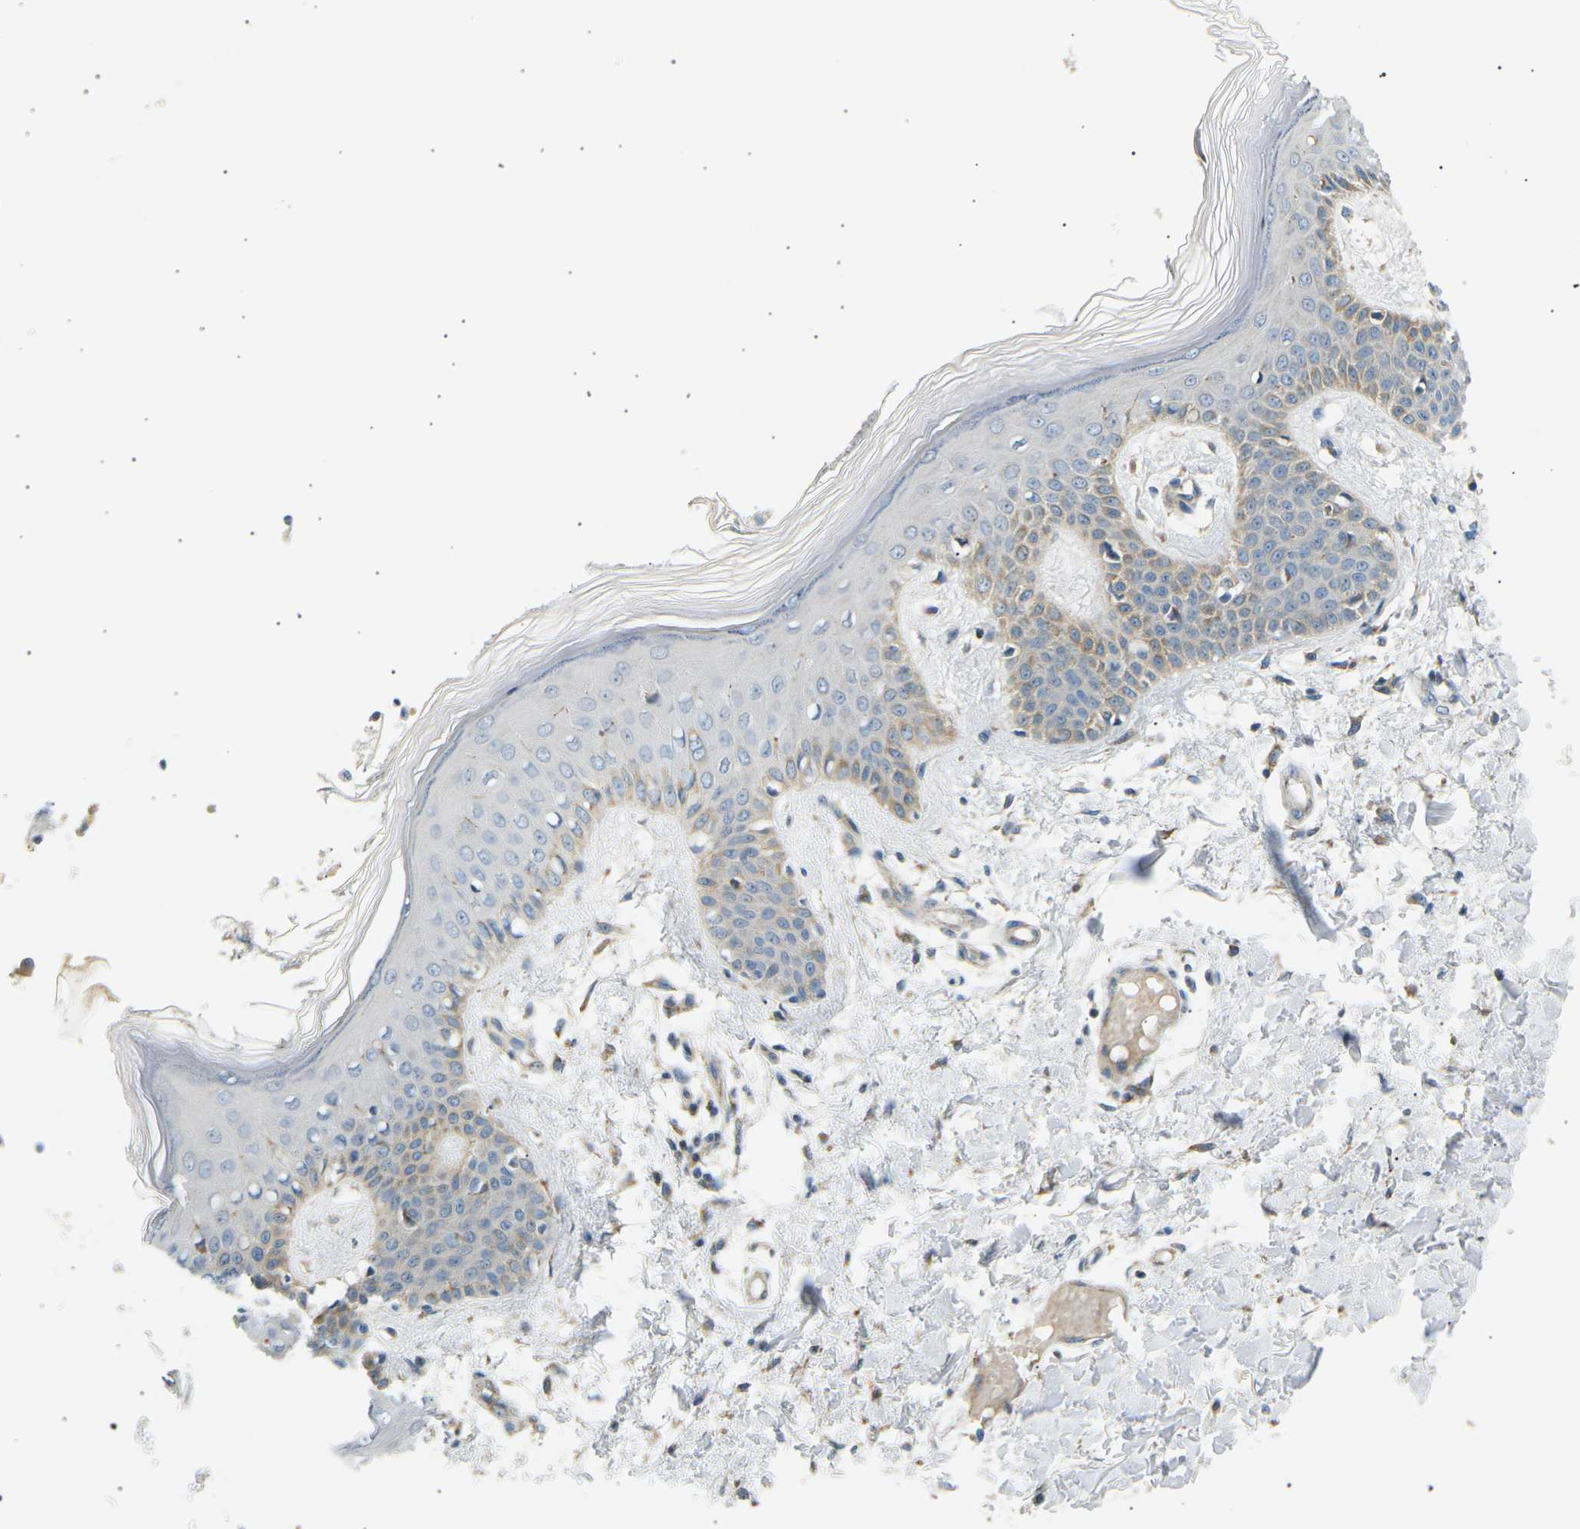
{"staining": {"intensity": "moderate", "quantity": "25%-75%", "location": "cytoplasmic/membranous"}, "tissue": "skin", "cell_type": "Fibroblasts", "image_type": "normal", "snomed": [{"axis": "morphology", "description": "Normal tissue, NOS"}, {"axis": "topography", "description": "Skin"}], "caption": "Normal skin exhibits moderate cytoplasmic/membranous positivity in approximately 25%-75% of fibroblasts, visualized by immunohistochemistry. (DAB (3,3'-diaminobenzidine) IHC with brightfield microscopy, high magnification).", "gene": "TBC1D8", "patient": {"sex": "male", "age": 53}}